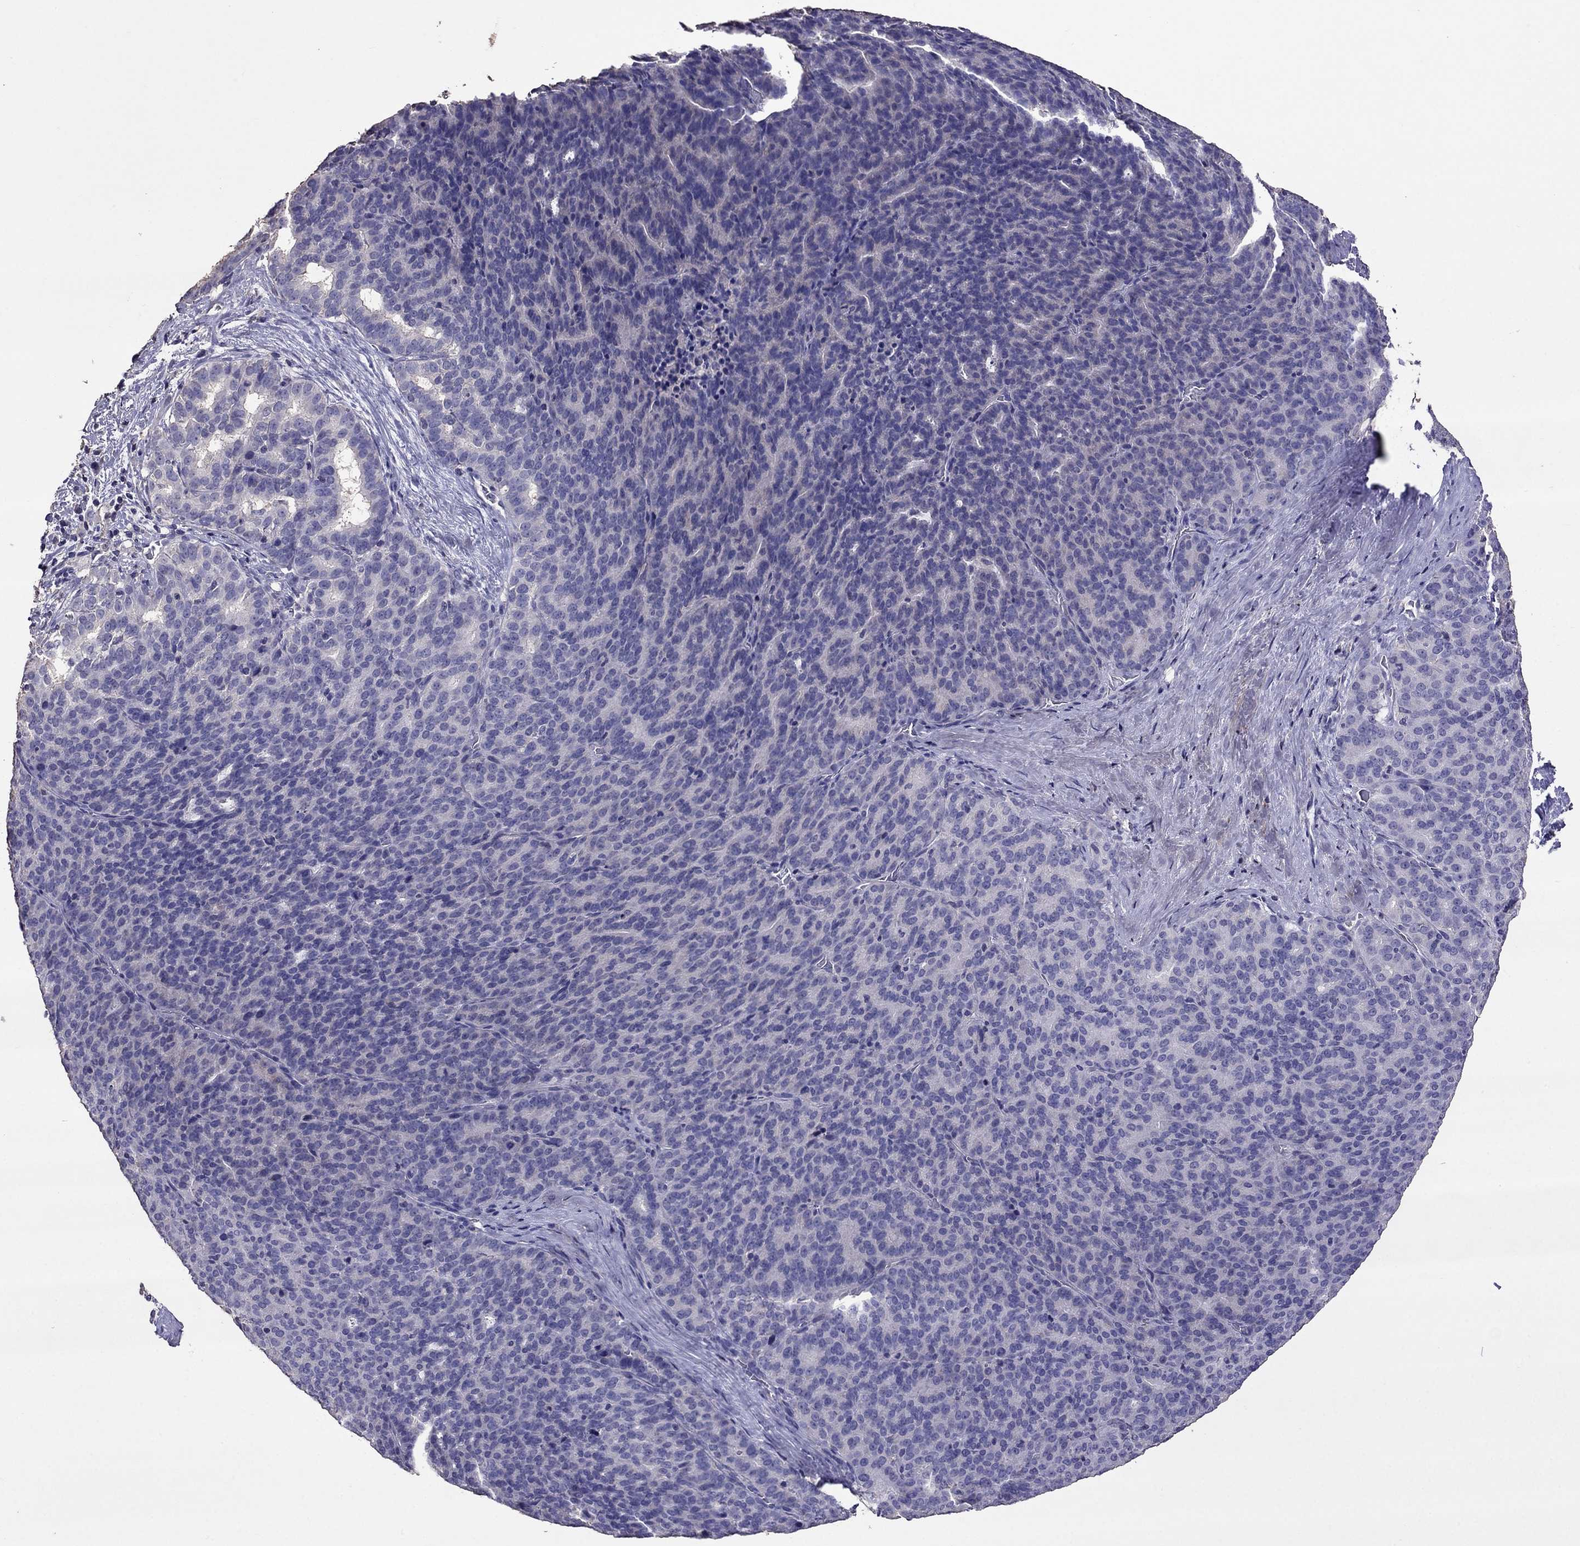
{"staining": {"intensity": "negative", "quantity": "none", "location": "none"}, "tissue": "liver cancer", "cell_type": "Tumor cells", "image_type": "cancer", "snomed": [{"axis": "morphology", "description": "Cholangiocarcinoma"}, {"axis": "topography", "description": "Liver"}], "caption": "A histopathology image of liver cancer (cholangiocarcinoma) stained for a protein exhibits no brown staining in tumor cells. (Stains: DAB (3,3'-diaminobenzidine) immunohistochemistry (IHC) with hematoxylin counter stain, Microscopy: brightfield microscopy at high magnification).", "gene": "NKX3-1", "patient": {"sex": "female", "age": 47}}